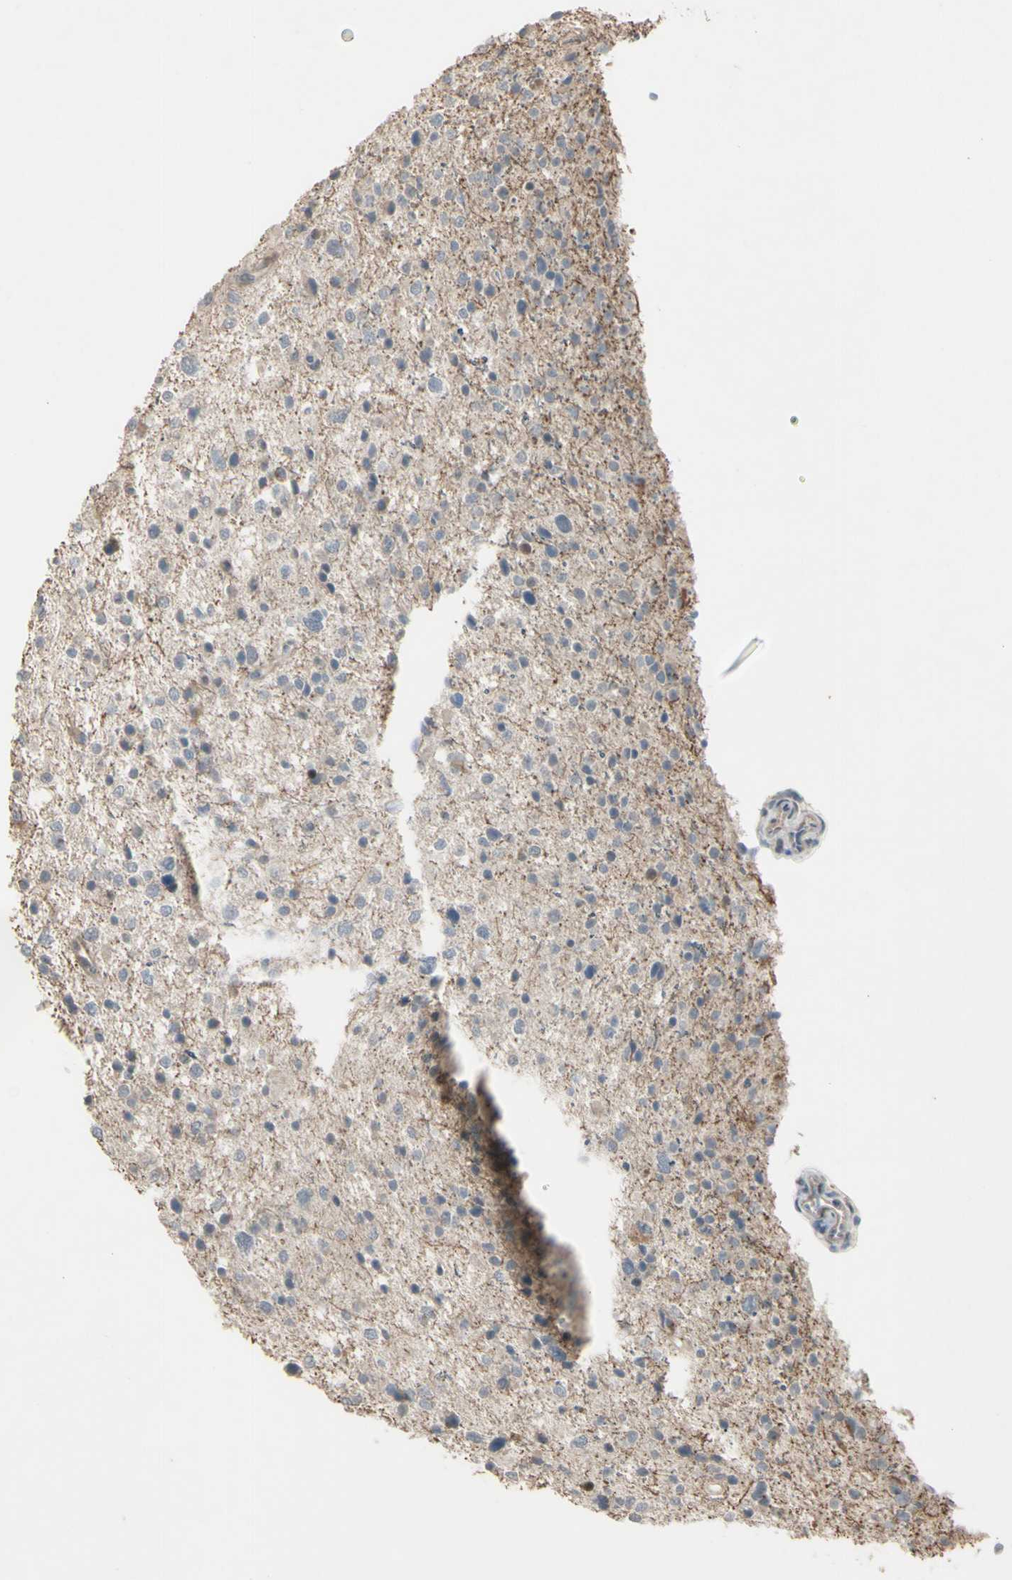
{"staining": {"intensity": "weak", "quantity": "<25%", "location": "cytoplasmic/membranous"}, "tissue": "glioma", "cell_type": "Tumor cells", "image_type": "cancer", "snomed": [{"axis": "morphology", "description": "Glioma, malignant, Low grade"}, {"axis": "topography", "description": "Brain"}], "caption": "IHC of malignant glioma (low-grade) shows no positivity in tumor cells.", "gene": "PIAS4", "patient": {"sex": "female", "age": 37}}